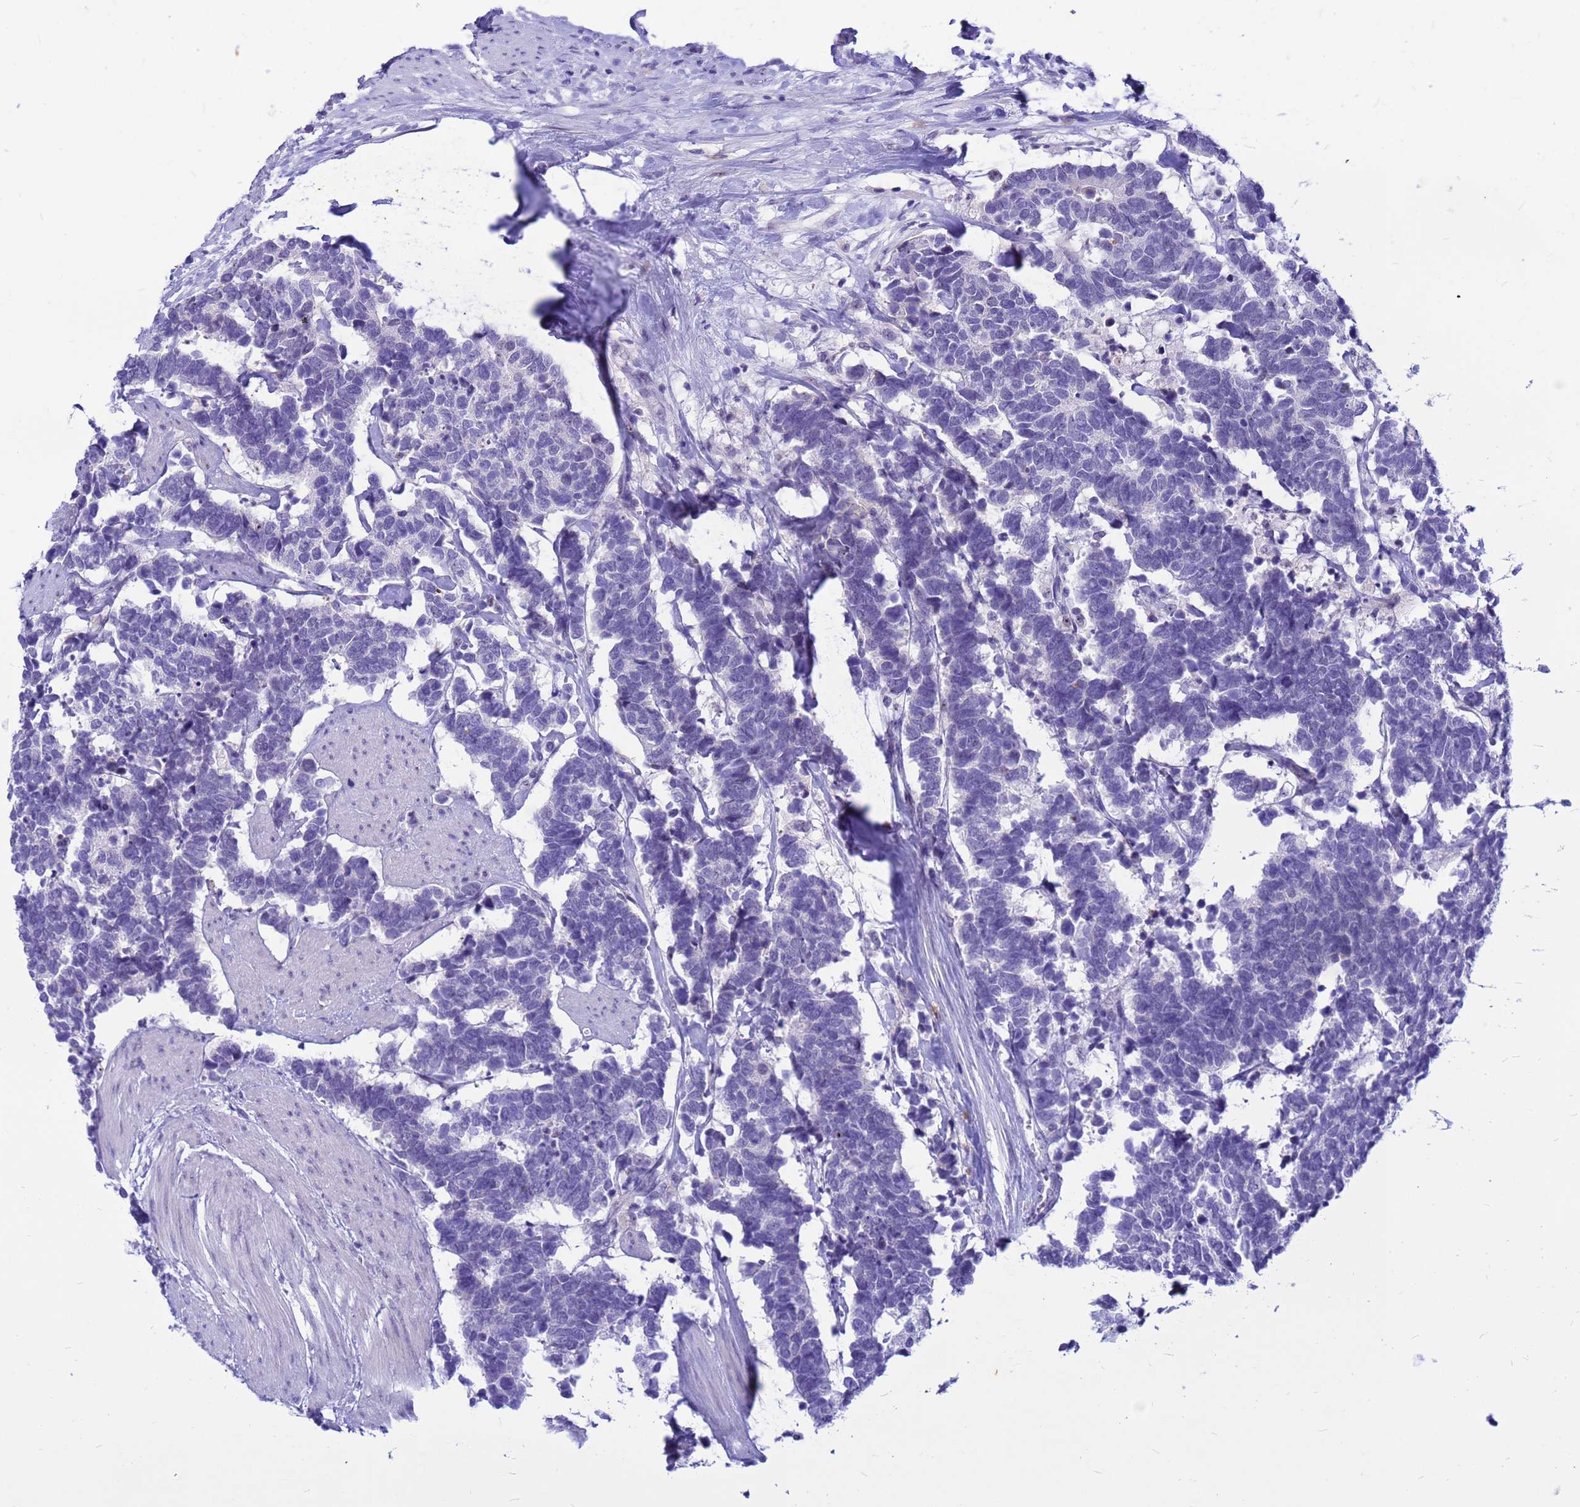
{"staining": {"intensity": "negative", "quantity": "none", "location": "none"}, "tissue": "carcinoid", "cell_type": "Tumor cells", "image_type": "cancer", "snomed": [{"axis": "morphology", "description": "Carcinoma, NOS"}, {"axis": "morphology", "description": "Carcinoid, malignant, NOS"}, {"axis": "topography", "description": "Urinary bladder"}], "caption": "The micrograph demonstrates no significant positivity in tumor cells of malignant carcinoid. (IHC, brightfield microscopy, high magnification).", "gene": "DMRTC2", "patient": {"sex": "male", "age": 57}}